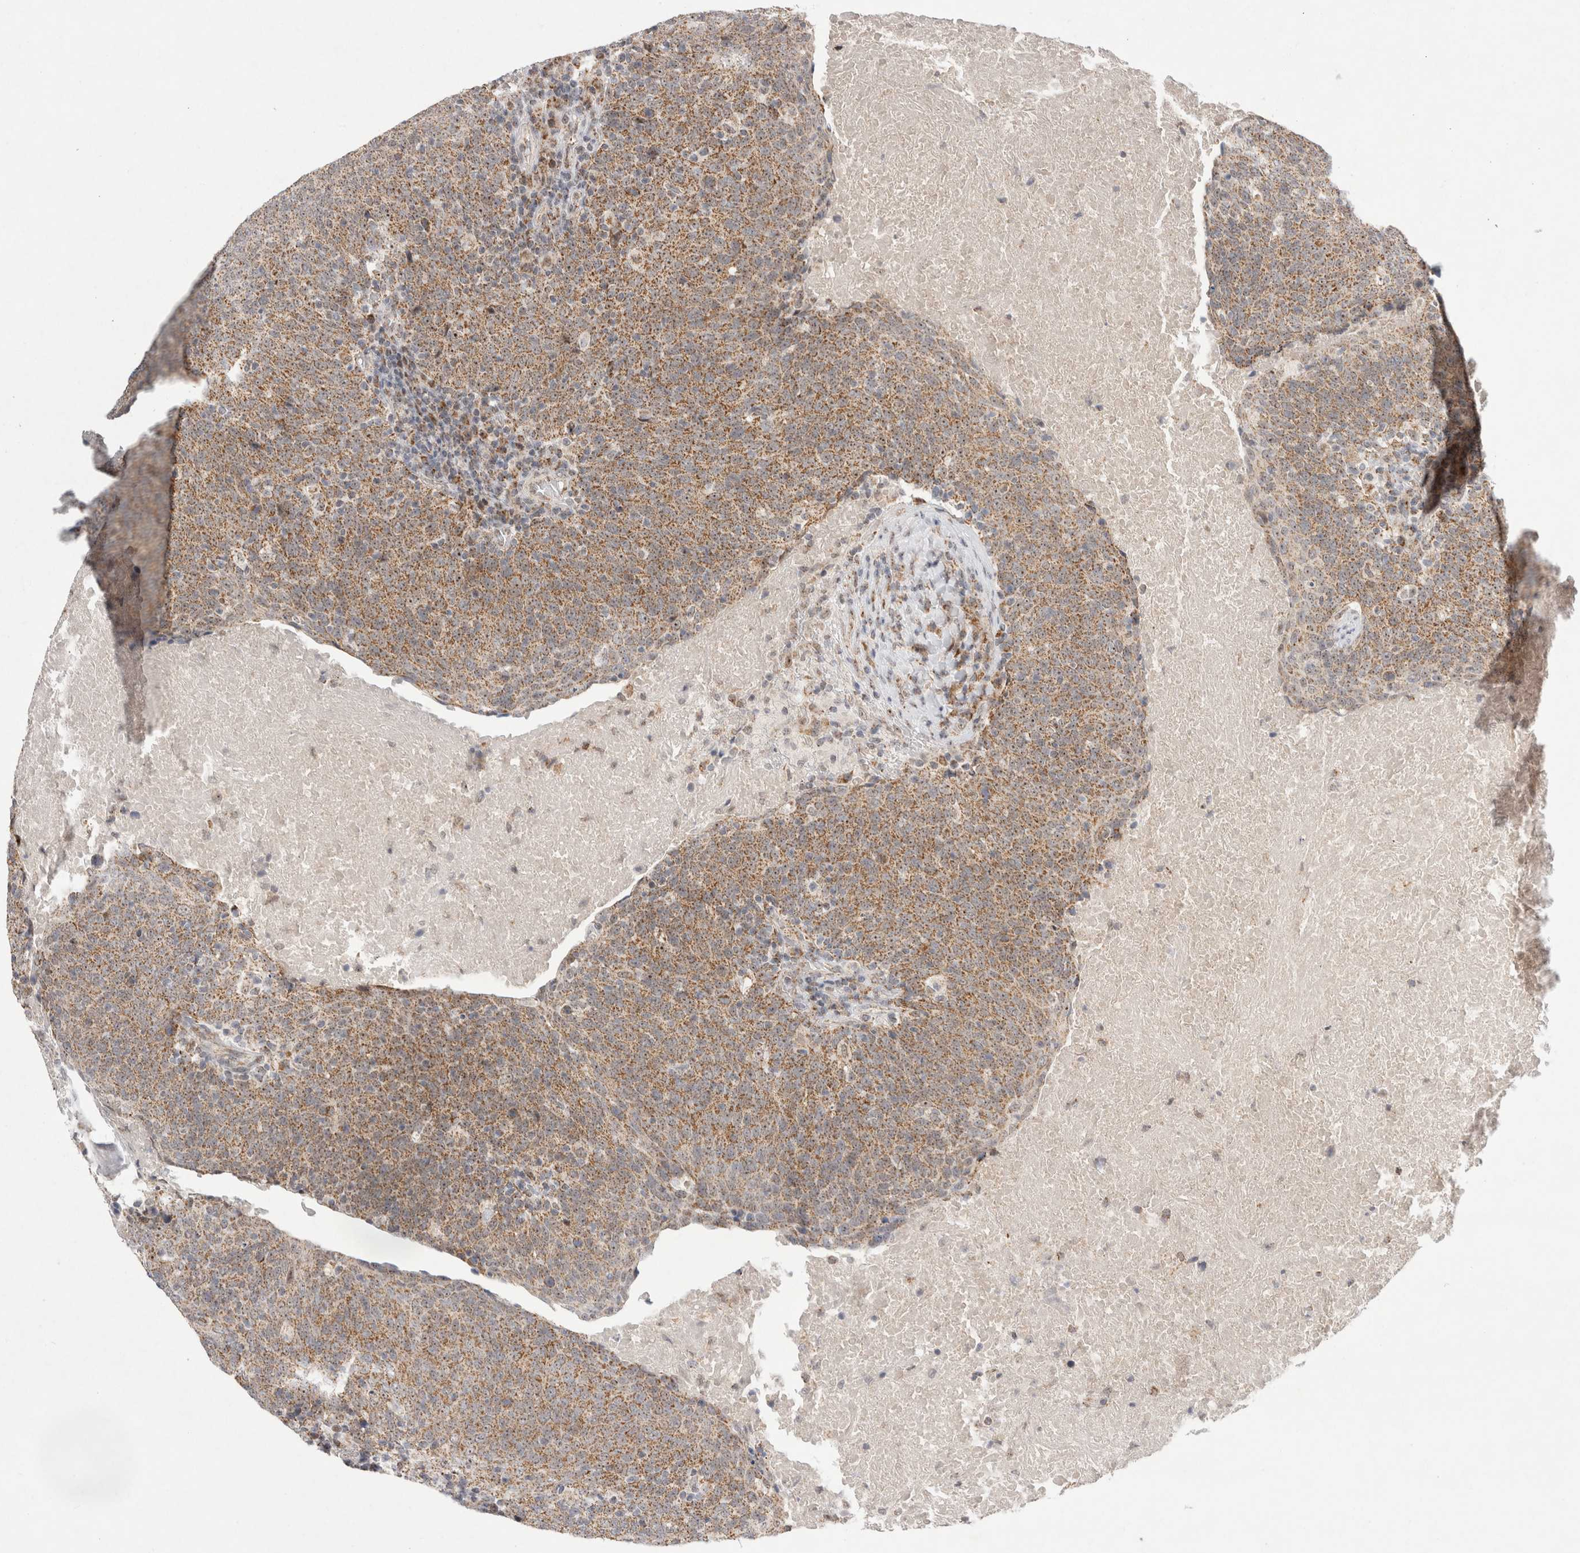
{"staining": {"intensity": "moderate", "quantity": ">75%", "location": "cytoplasmic/membranous,nuclear"}, "tissue": "head and neck cancer", "cell_type": "Tumor cells", "image_type": "cancer", "snomed": [{"axis": "morphology", "description": "Squamous cell carcinoma, NOS"}, {"axis": "morphology", "description": "Squamous cell carcinoma, metastatic, NOS"}, {"axis": "topography", "description": "Lymph node"}, {"axis": "topography", "description": "Head-Neck"}], "caption": "Immunohistochemical staining of human metastatic squamous cell carcinoma (head and neck) reveals medium levels of moderate cytoplasmic/membranous and nuclear expression in about >75% of tumor cells. (Brightfield microscopy of DAB IHC at high magnification).", "gene": "MRPL37", "patient": {"sex": "male", "age": 62}}